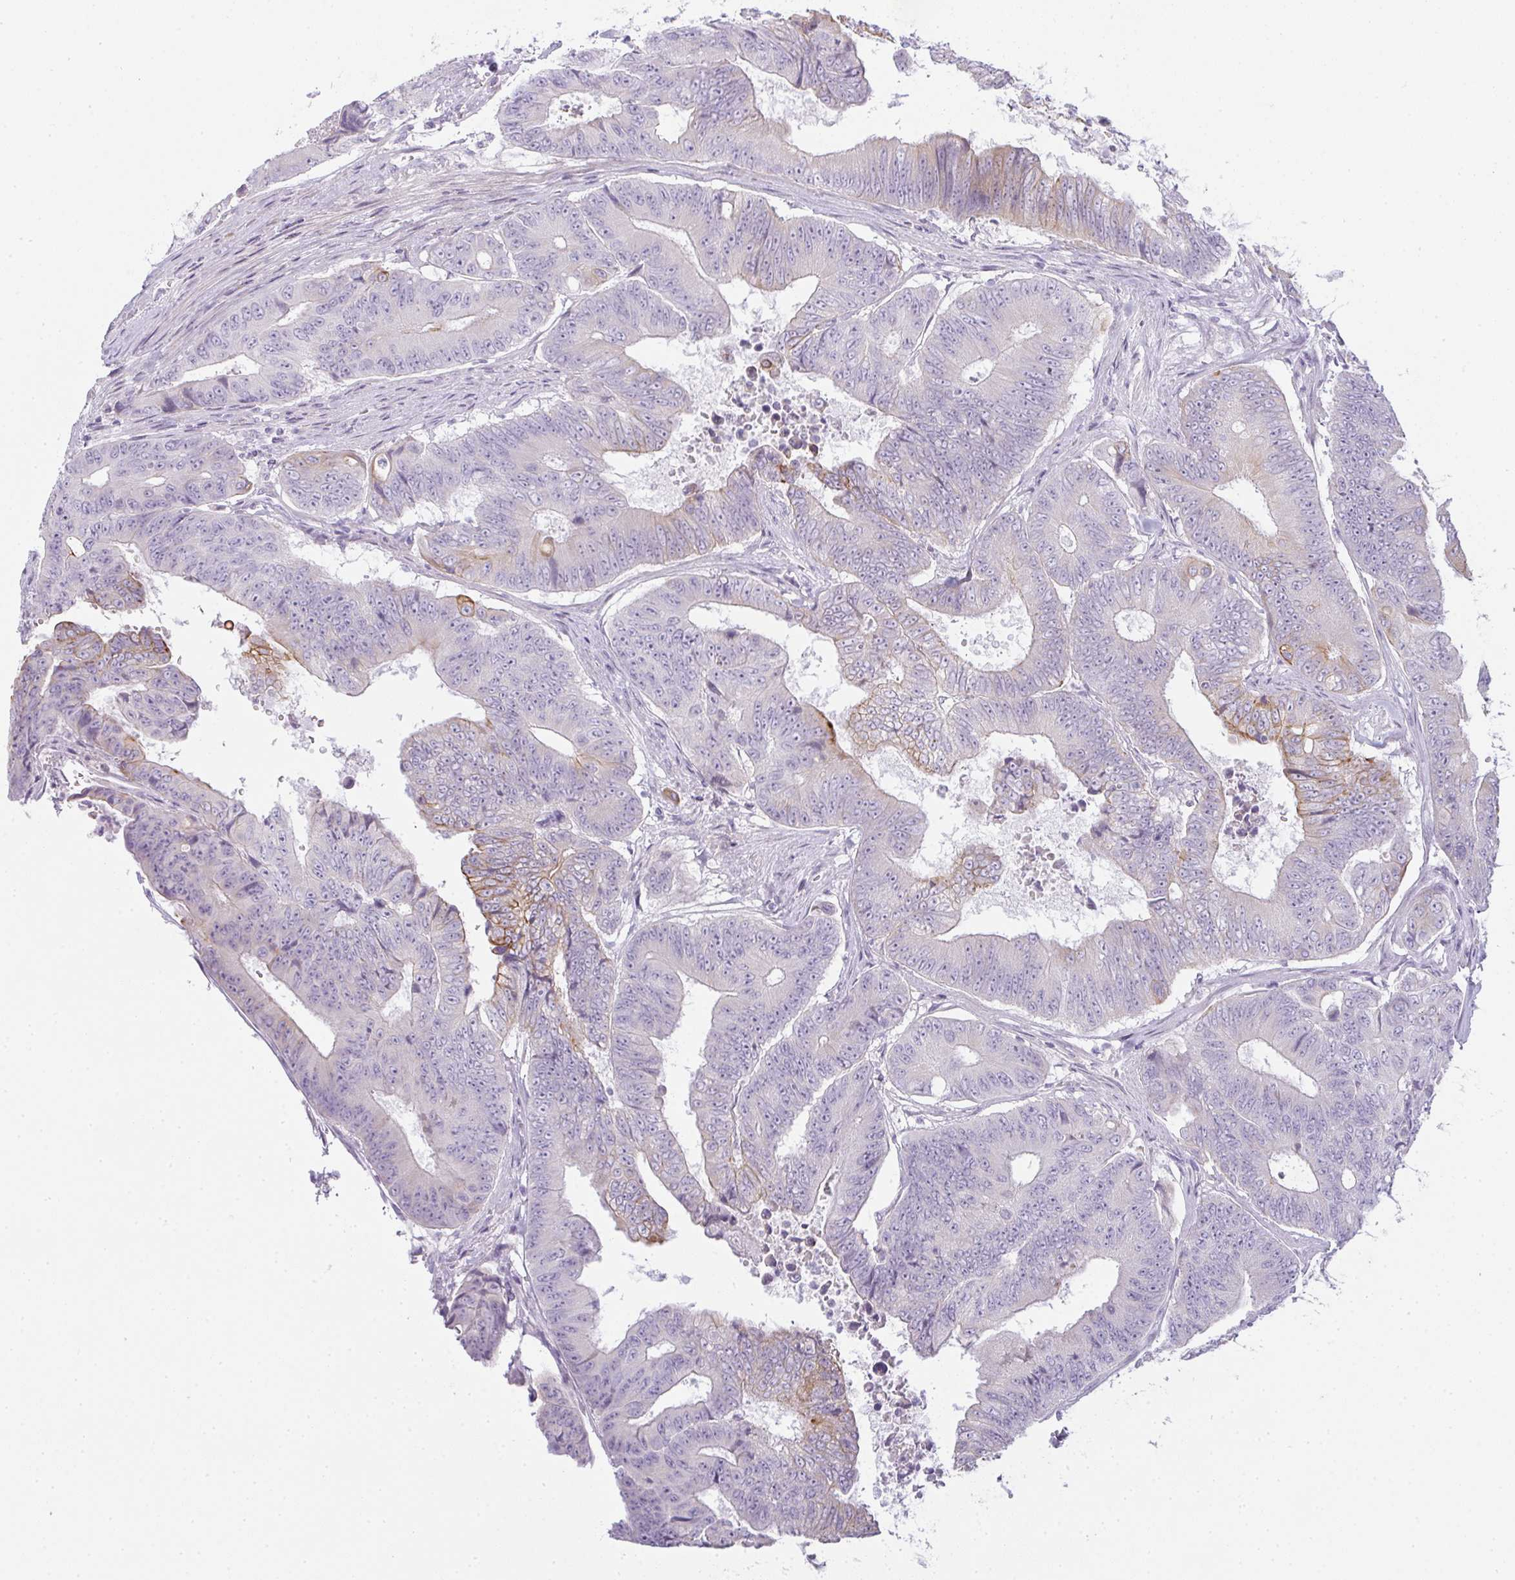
{"staining": {"intensity": "moderate", "quantity": "<25%", "location": "cytoplasmic/membranous"}, "tissue": "colorectal cancer", "cell_type": "Tumor cells", "image_type": "cancer", "snomed": [{"axis": "morphology", "description": "Adenocarcinoma, NOS"}, {"axis": "topography", "description": "Colon"}], "caption": "Protein analysis of adenocarcinoma (colorectal) tissue exhibits moderate cytoplasmic/membranous expression in about <25% of tumor cells.", "gene": "SIRPB2", "patient": {"sex": "female", "age": 48}}